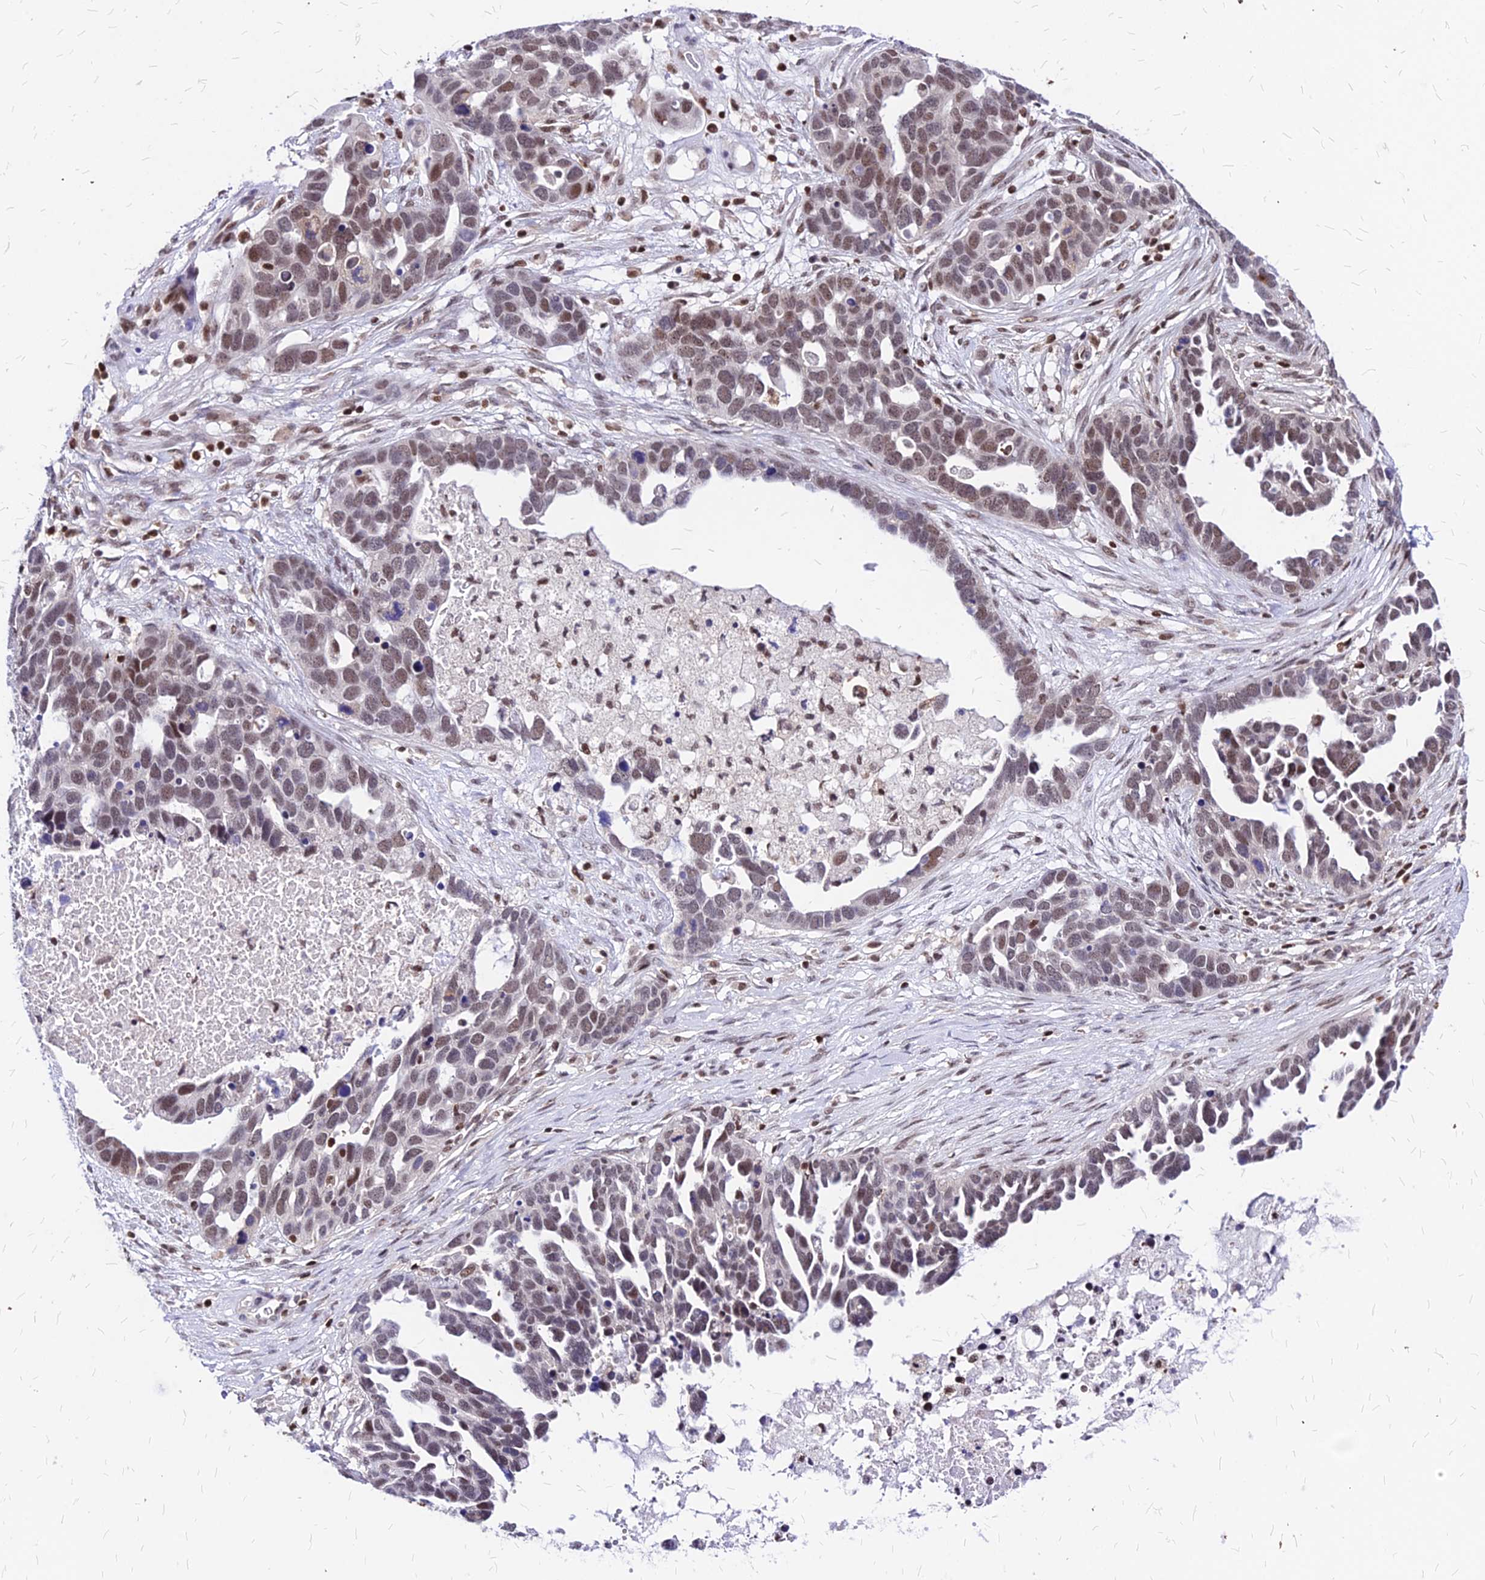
{"staining": {"intensity": "weak", "quantity": "25%-75%", "location": "nuclear"}, "tissue": "ovarian cancer", "cell_type": "Tumor cells", "image_type": "cancer", "snomed": [{"axis": "morphology", "description": "Cystadenocarcinoma, serous, NOS"}, {"axis": "topography", "description": "Ovary"}], "caption": "A low amount of weak nuclear staining is seen in approximately 25%-75% of tumor cells in ovarian cancer (serous cystadenocarcinoma) tissue.", "gene": "PAXX", "patient": {"sex": "female", "age": 54}}